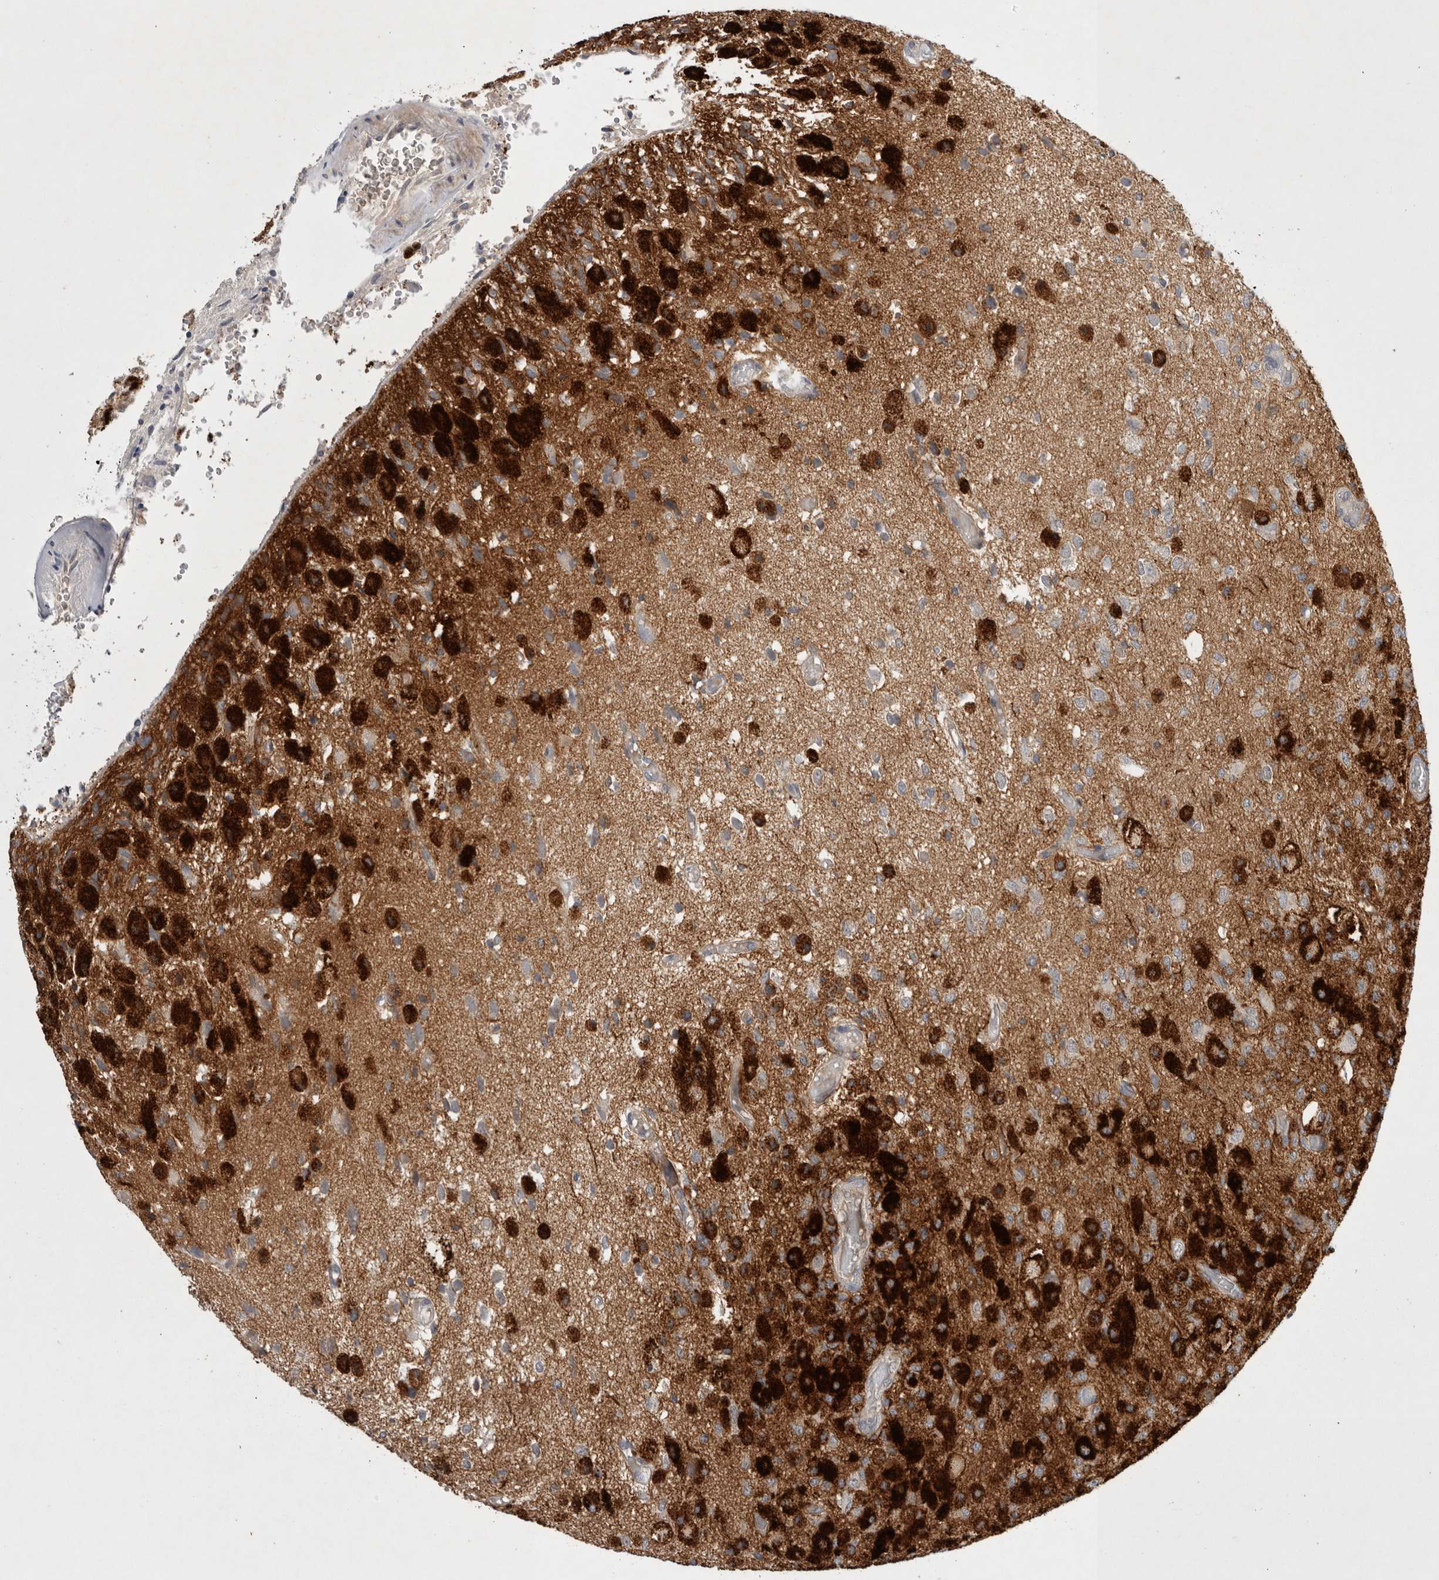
{"staining": {"intensity": "strong", "quantity": ">75%", "location": "cytoplasmic/membranous"}, "tissue": "glioma", "cell_type": "Tumor cells", "image_type": "cancer", "snomed": [{"axis": "morphology", "description": "Normal tissue, NOS"}, {"axis": "morphology", "description": "Glioma, malignant, High grade"}, {"axis": "topography", "description": "Cerebral cortex"}], "caption": "Protein staining by IHC reveals strong cytoplasmic/membranous expression in approximately >75% of tumor cells in malignant glioma (high-grade).", "gene": "NRCAM", "patient": {"sex": "male", "age": 77}}